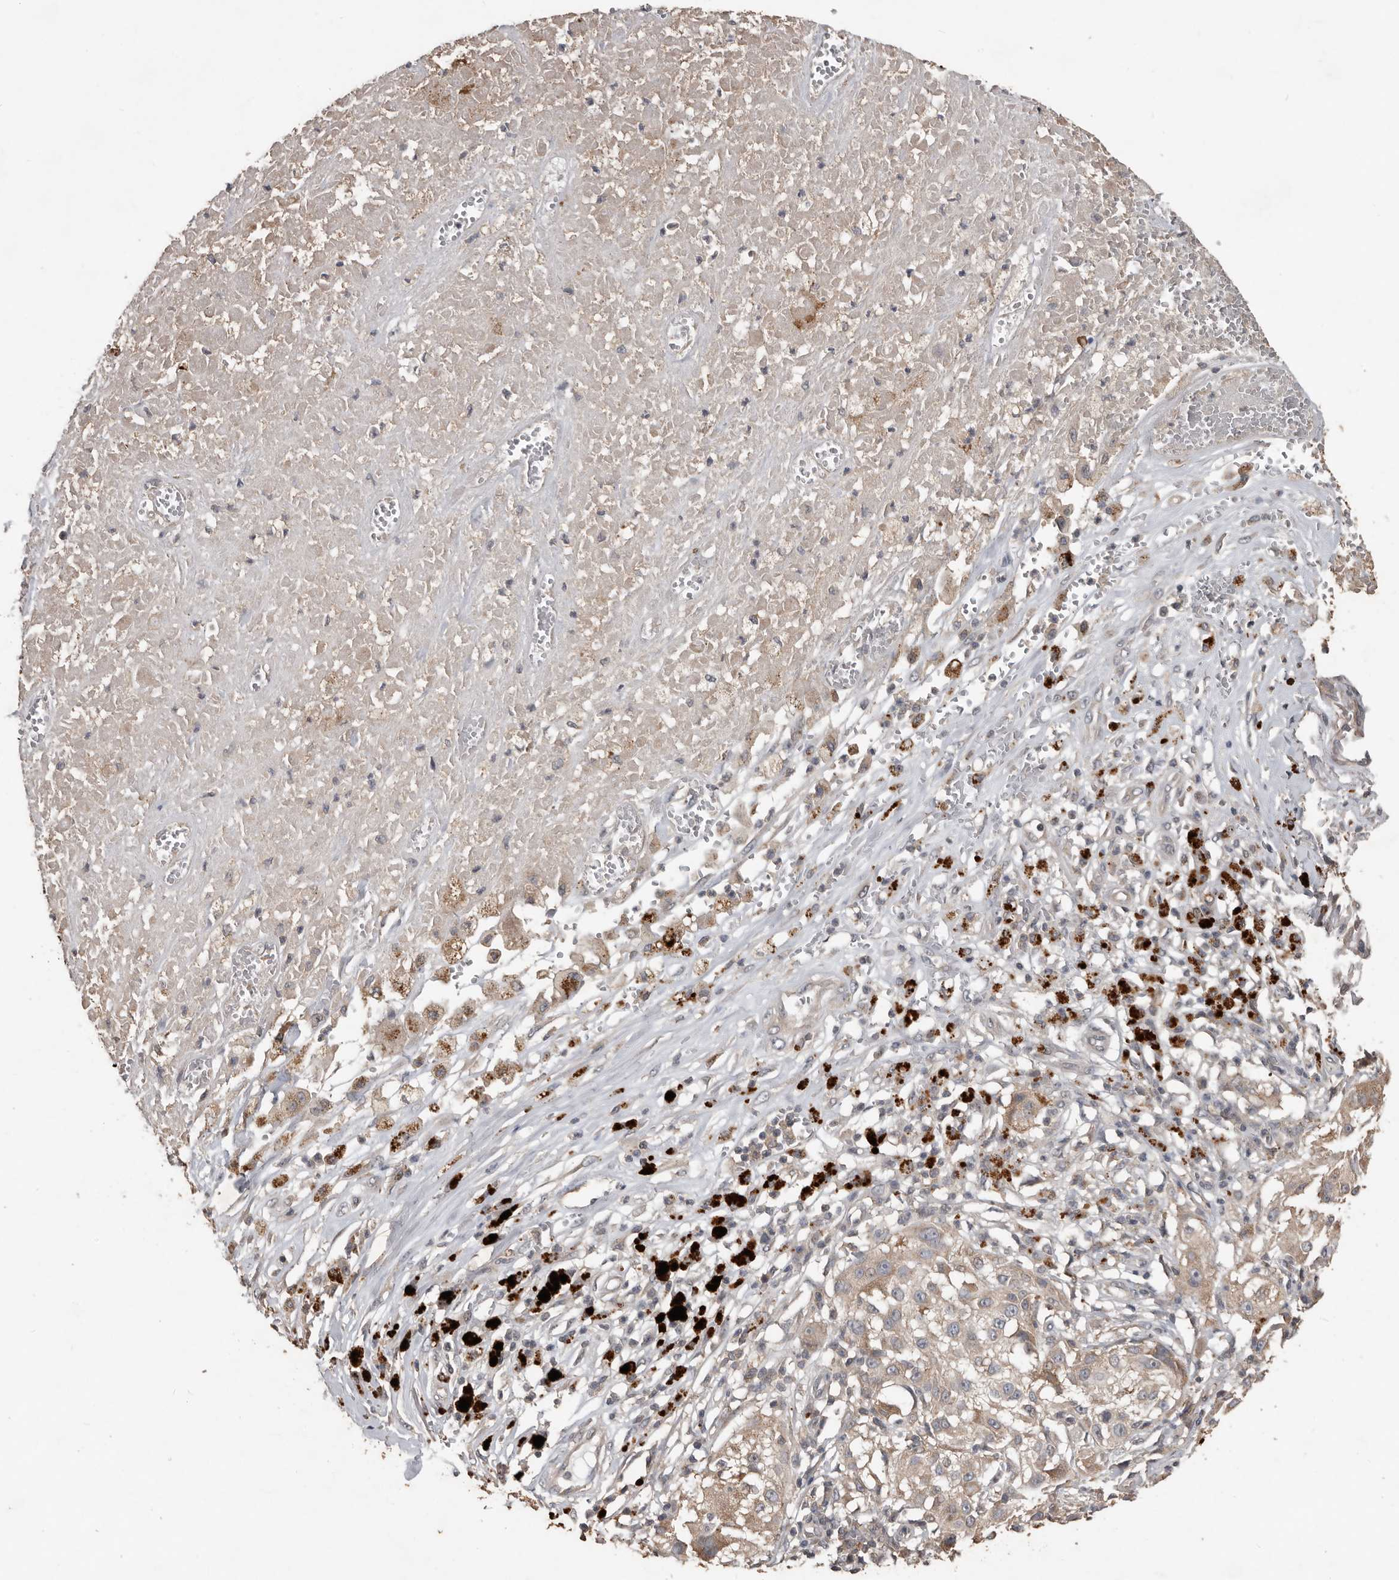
{"staining": {"intensity": "weak", "quantity": "<25%", "location": "cytoplasmic/membranous"}, "tissue": "melanoma", "cell_type": "Tumor cells", "image_type": "cancer", "snomed": [{"axis": "morphology", "description": "Necrosis, NOS"}, {"axis": "morphology", "description": "Malignant melanoma, NOS"}, {"axis": "topography", "description": "Skin"}], "caption": "This is a histopathology image of IHC staining of melanoma, which shows no positivity in tumor cells.", "gene": "BAMBI", "patient": {"sex": "female", "age": 87}}